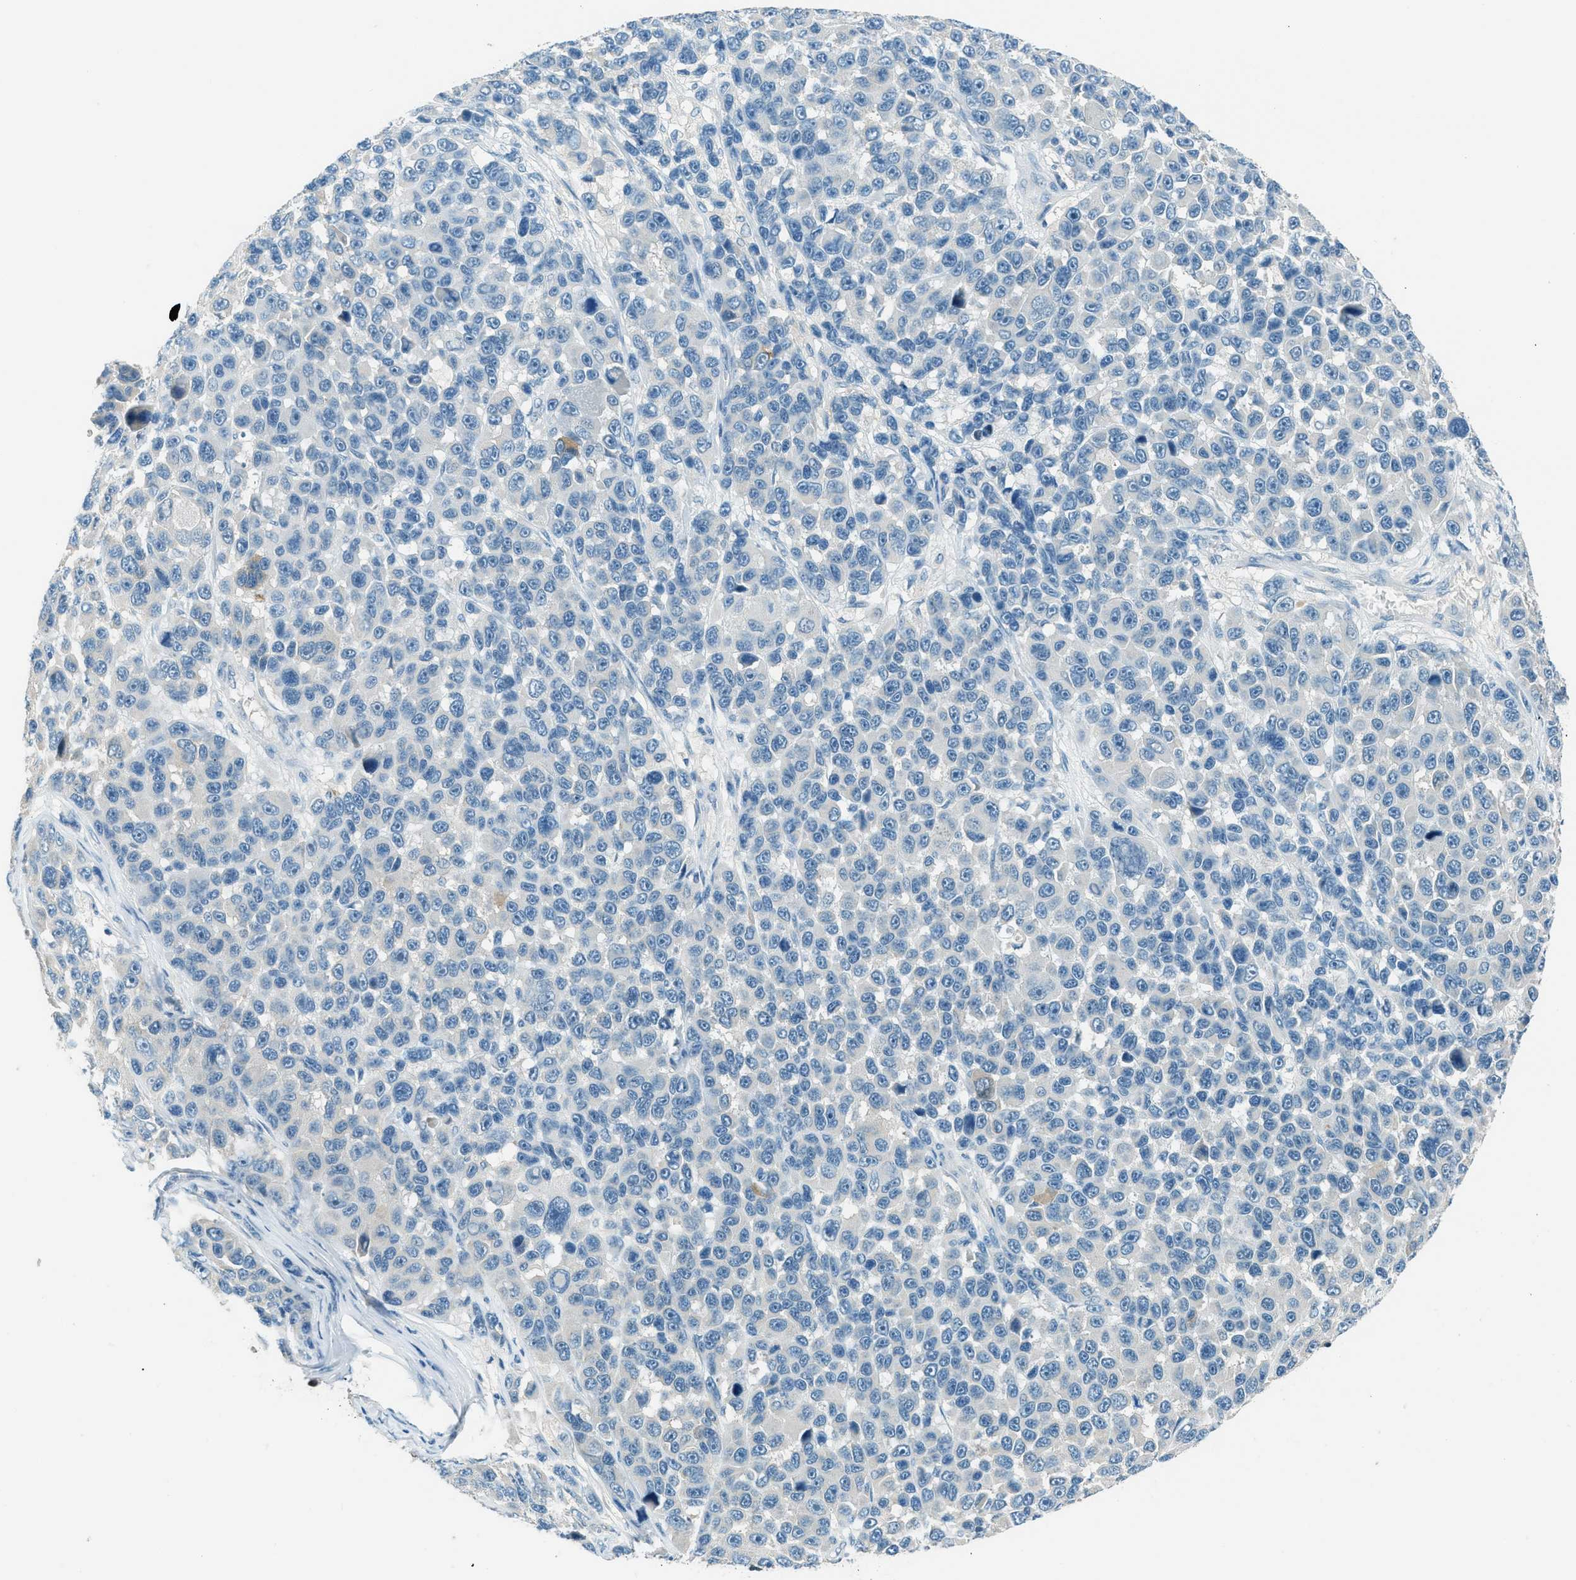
{"staining": {"intensity": "negative", "quantity": "none", "location": "none"}, "tissue": "melanoma", "cell_type": "Tumor cells", "image_type": "cancer", "snomed": [{"axis": "morphology", "description": "Malignant melanoma, NOS"}, {"axis": "topography", "description": "Skin"}], "caption": "This is an IHC image of melanoma. There is no expression in tumor cells.", "gene": "MSLN", "patient": {"sex": "male", "age": 53}}